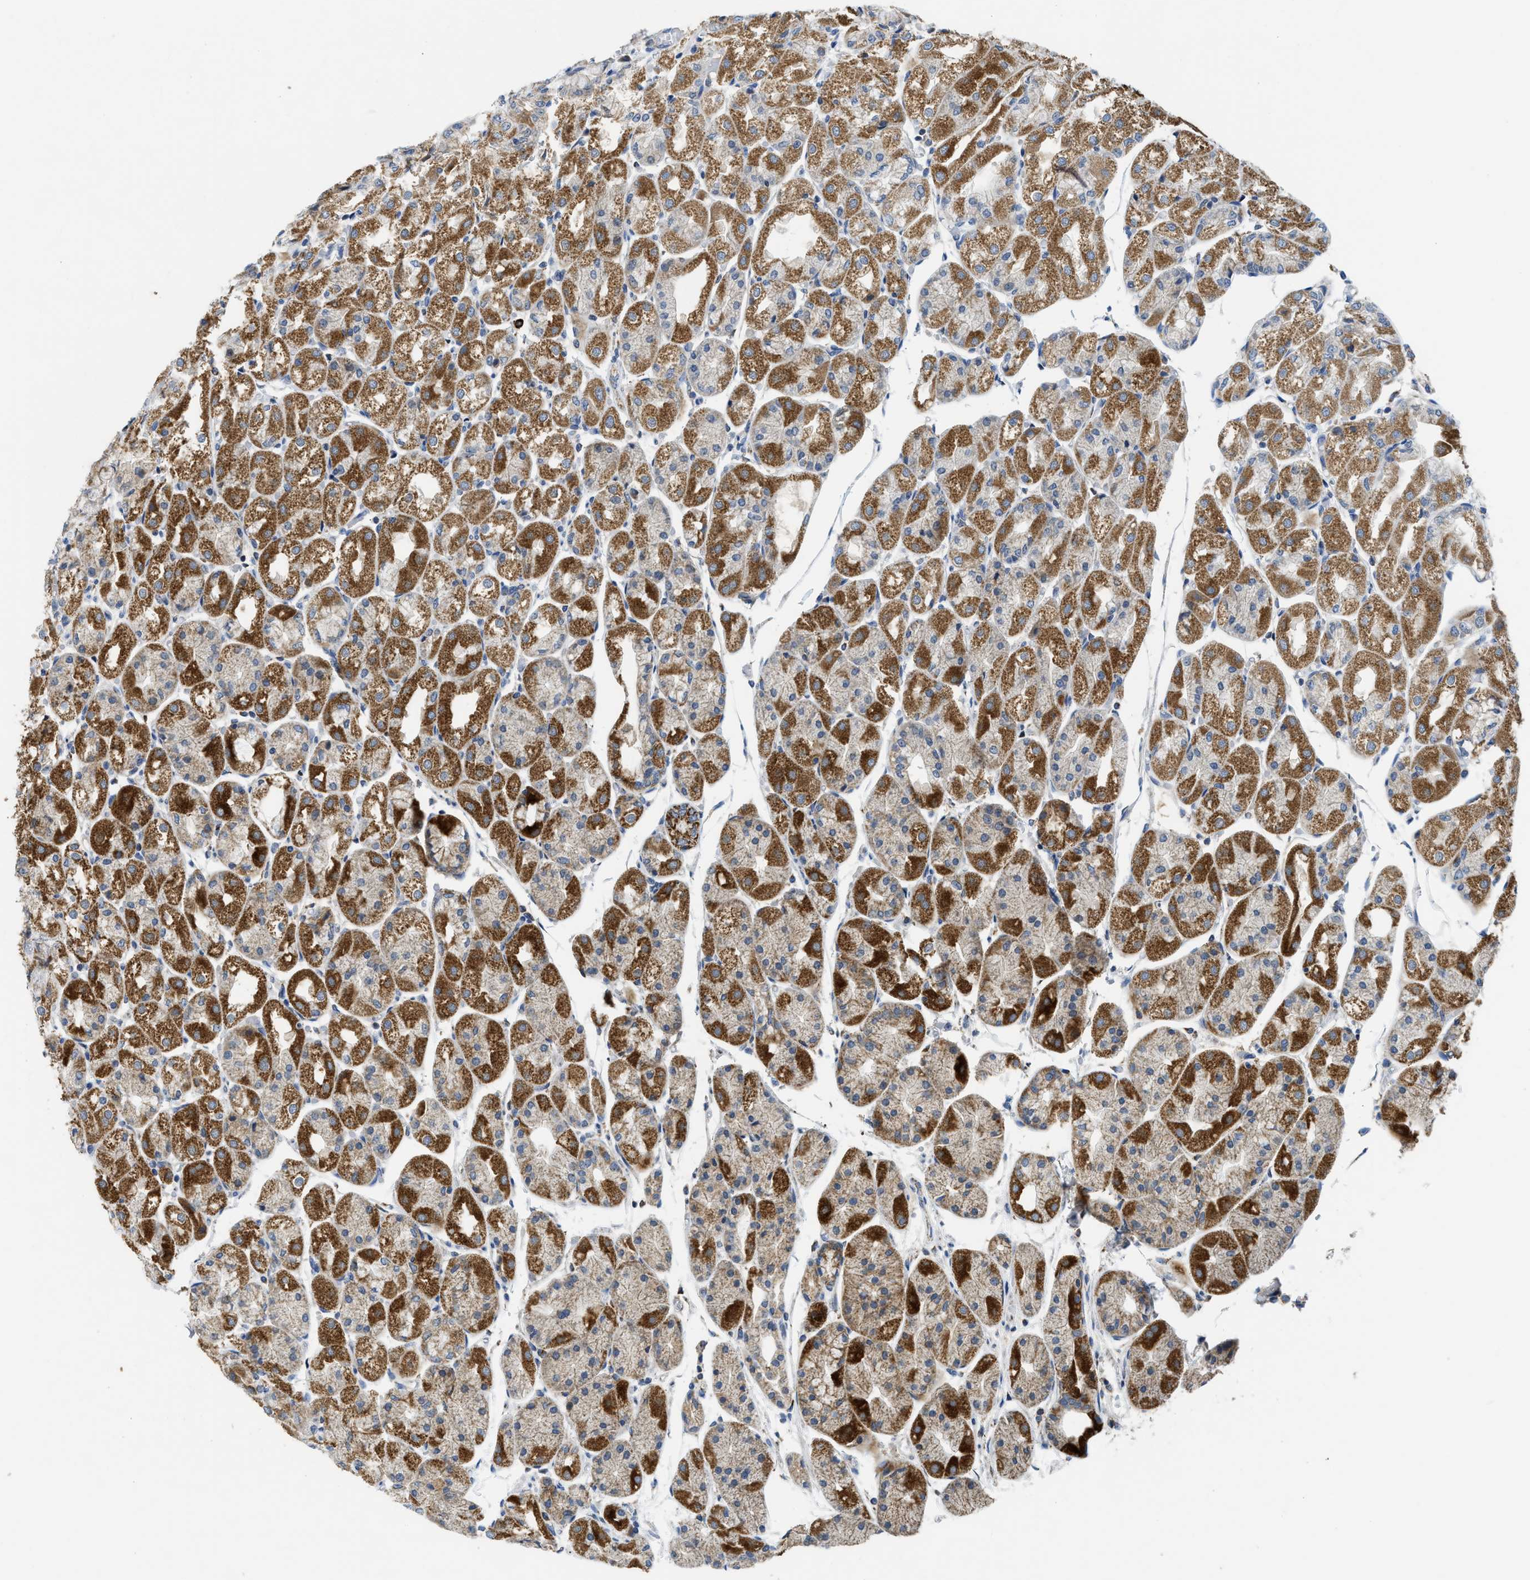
{"staining": {"intensity": "strong", "quantity": ">75%", "location": "cytoplasmic/membranous"}, "tissue": "stomach", "cell_type": "Glandular cells", "image_type": "normal", "snomed": [{"axis": "morphology", "description": "Normal tissue, NOS"}, {"axis": "topography", "description": "Stomach, upper"}], "caption": "Strong cytoplasmic/membranous expression is seen in about >75% of glandular cells in normal stomach.", "gene": "GATD3", "patient": {"sex": "male", "age": 72}}